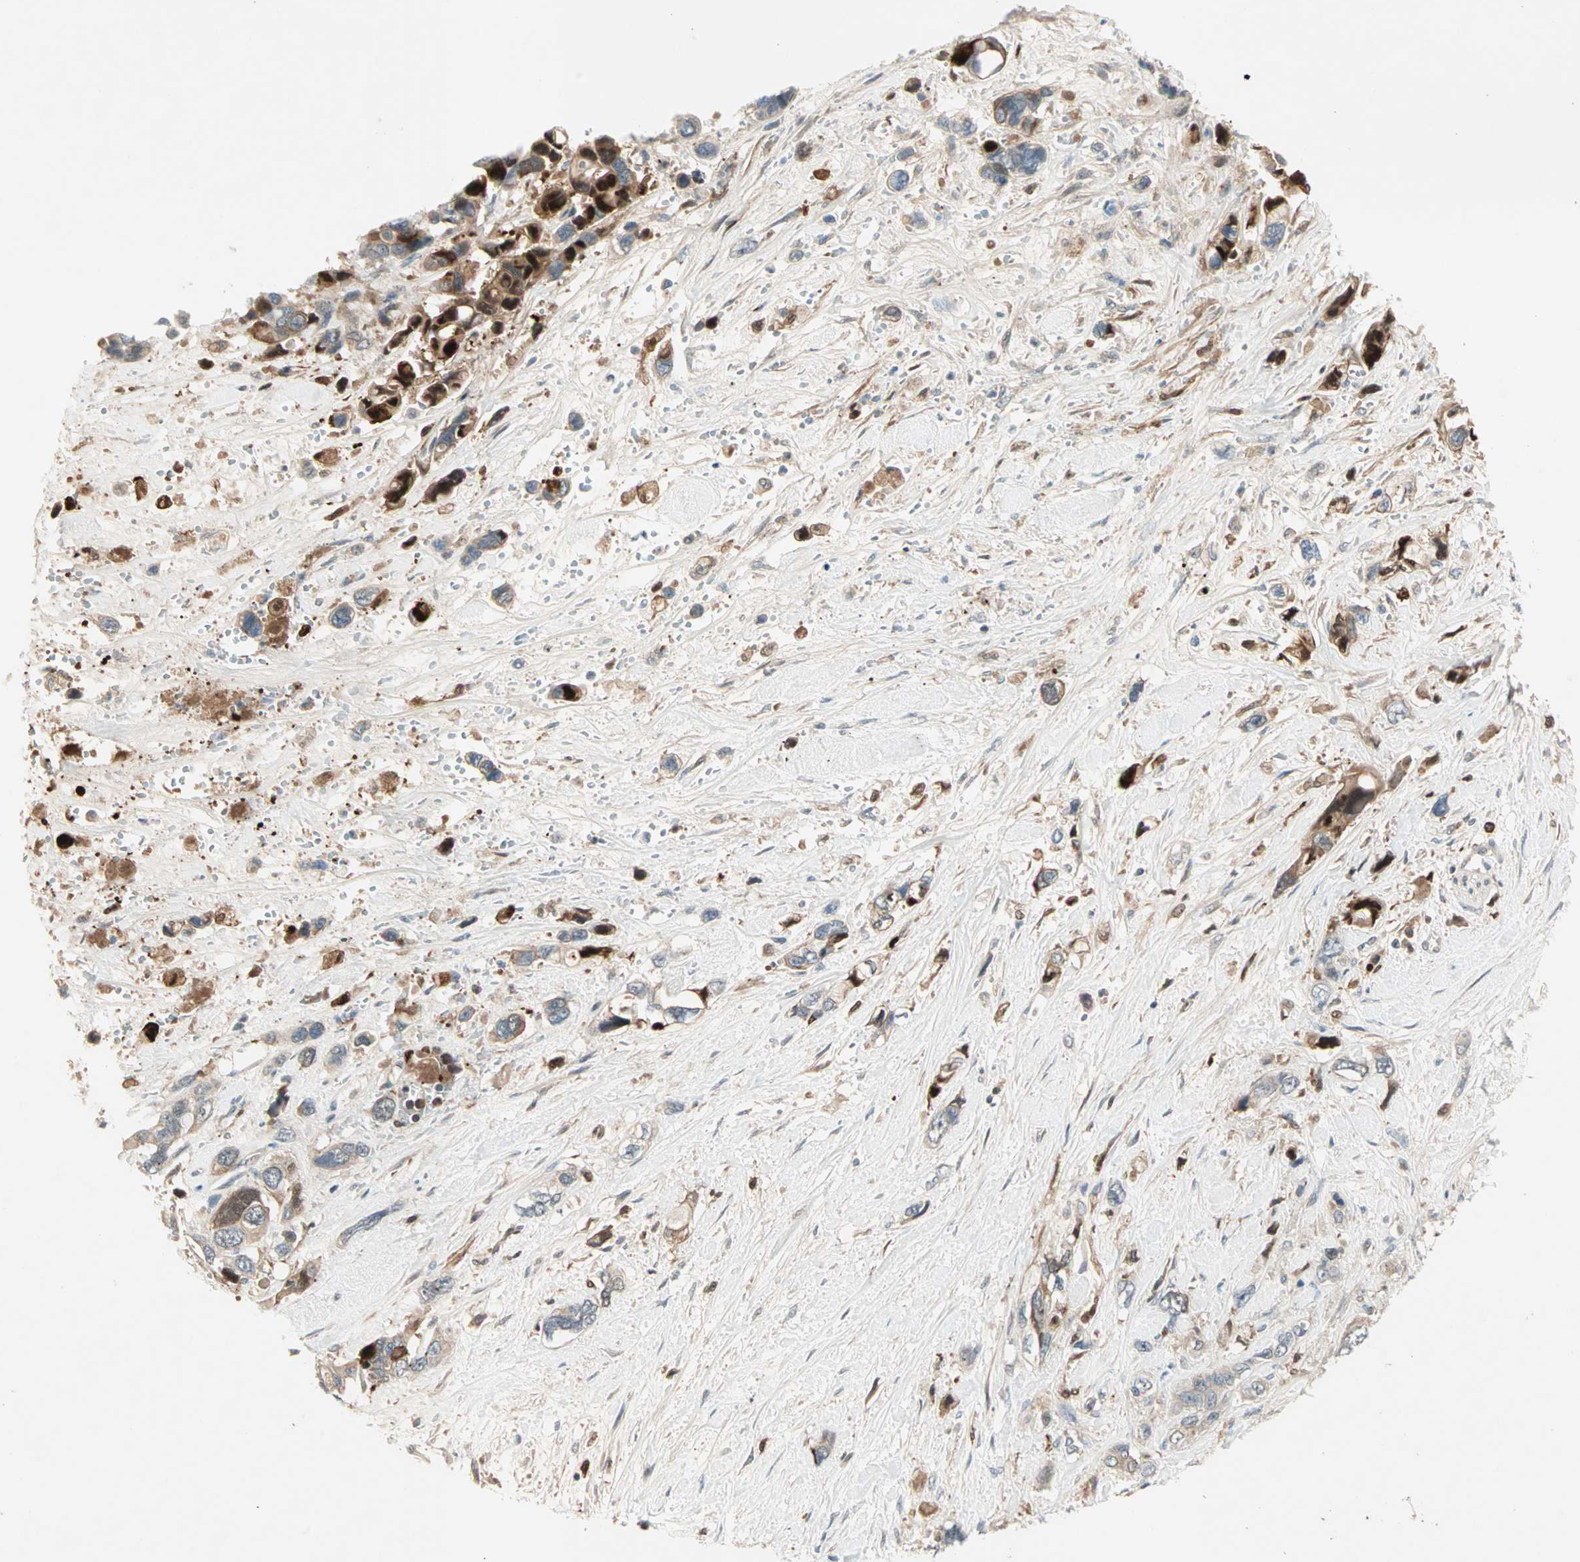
{"staining": {"intensity": "strong", "quantity": "25%-75%", "location": "cytoplasmic/membranous,nuclear"}, "tissue": "pancreatic cancer", "cell_type": "Tumor cells", "image_type": "cancer", "snomed": [{"axis": "morphology", "description": "Adenocarcinoma, NOS"}, {"axis": "topography", "description": "Pancreas"}], "caption": "Protein expression analysis of human pancreatic cancer (adenocarcinoma) reveals strong cytoplasmic/membranous and nuclear expression in approximately 25%-75% of tumor cells.", "gene": "RTL6", "patient": {"sex": "male", "age": 46}}